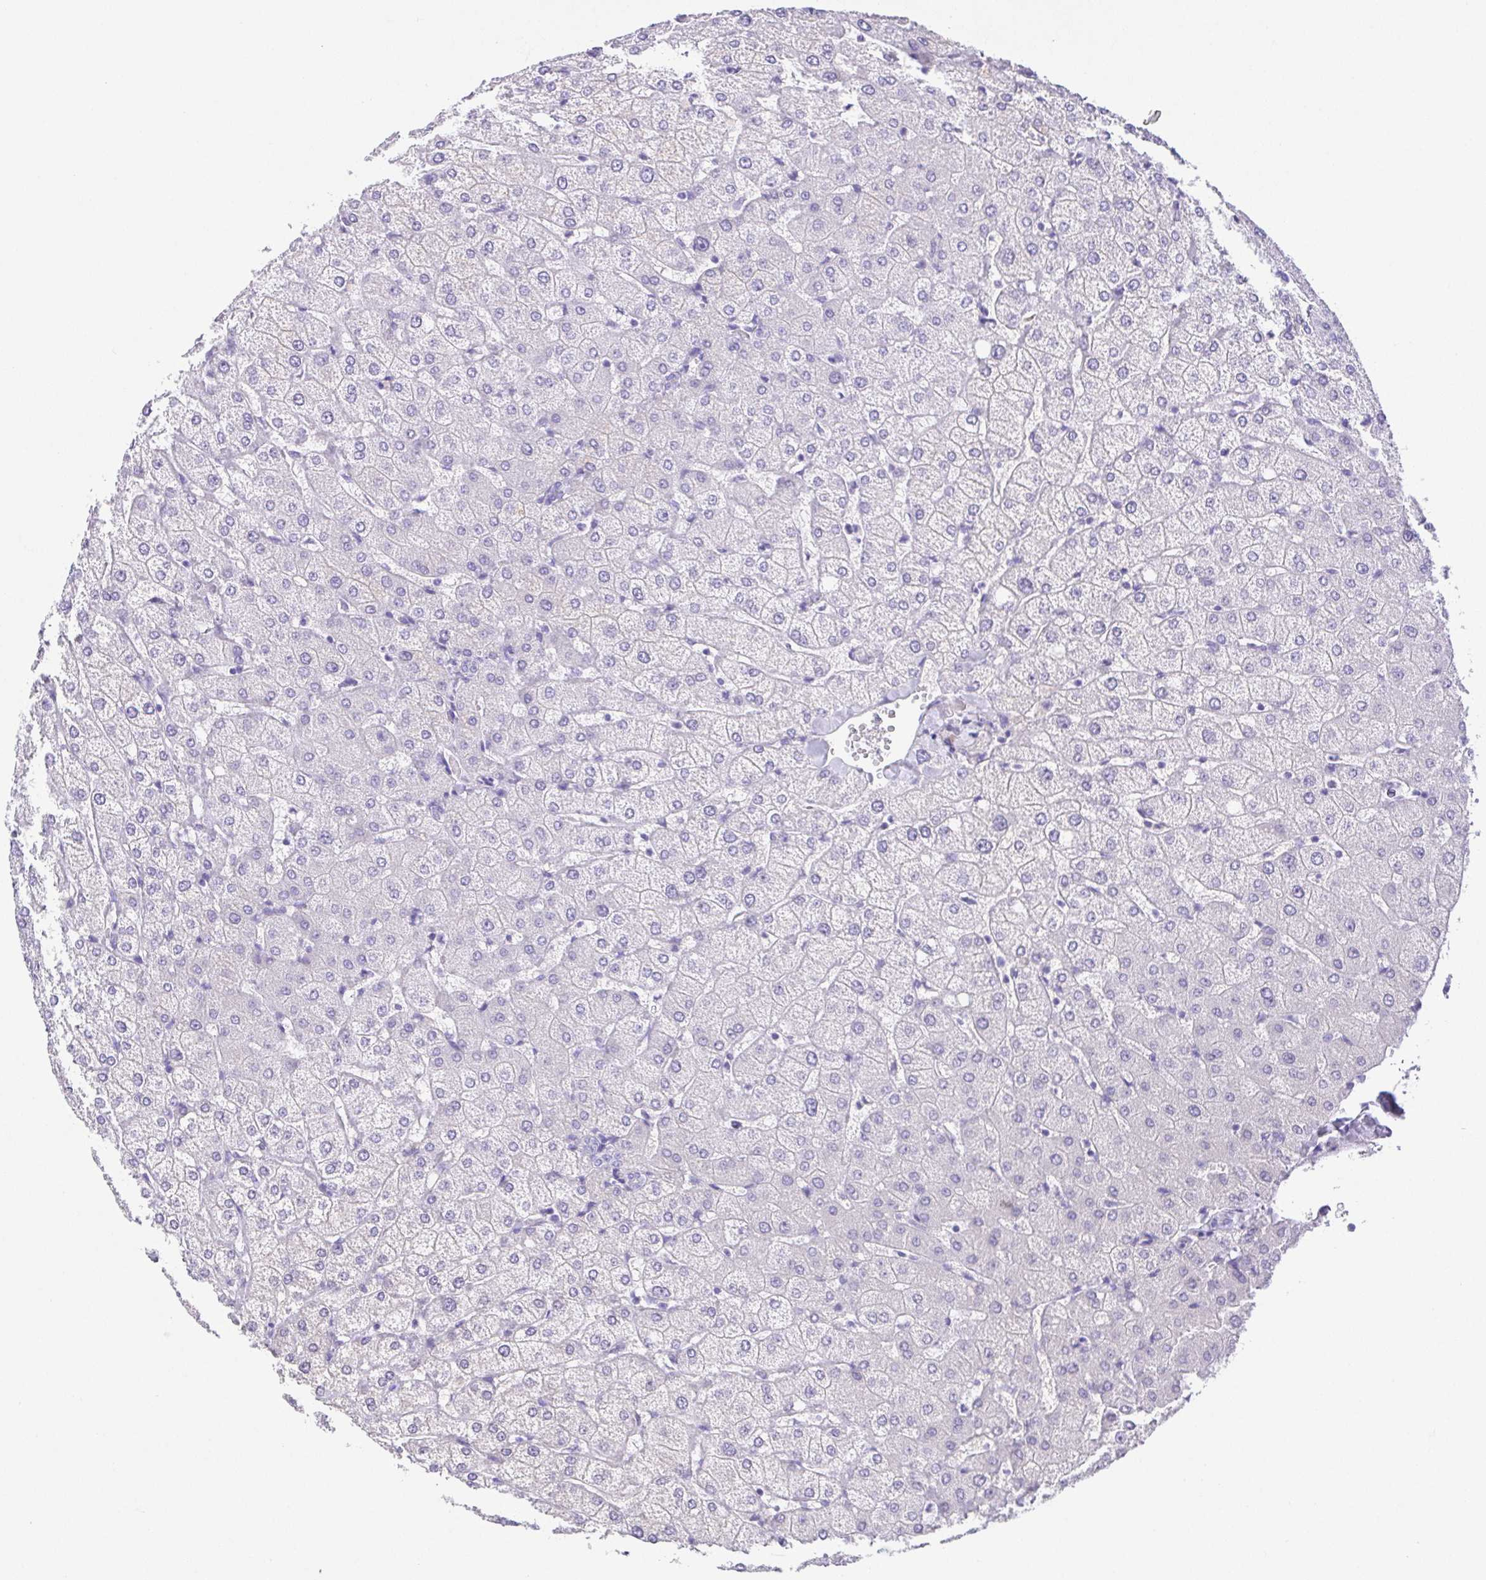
{"staining": {"intensity": "negative", "quantity": "none", "location": "none"}, "tissue": "liver", "cell_type": "Cholangiocytes", "image_type": "normal", "snomed": [{"axis": "morphology", "description": "Normal tissue, NOS"}, {"axis": "topography", "description": "Liver"}], "caption": "Cholangiocytes are negative for brown protein staining in normal liver. The staining was performed using DAB to visualize the protein expression in brown, while the nuclei were stained in blue with hematoxylin (Magnification: 20x).", "gene": "SPATA4", "patient": {"sex": "female", "age": 54}}